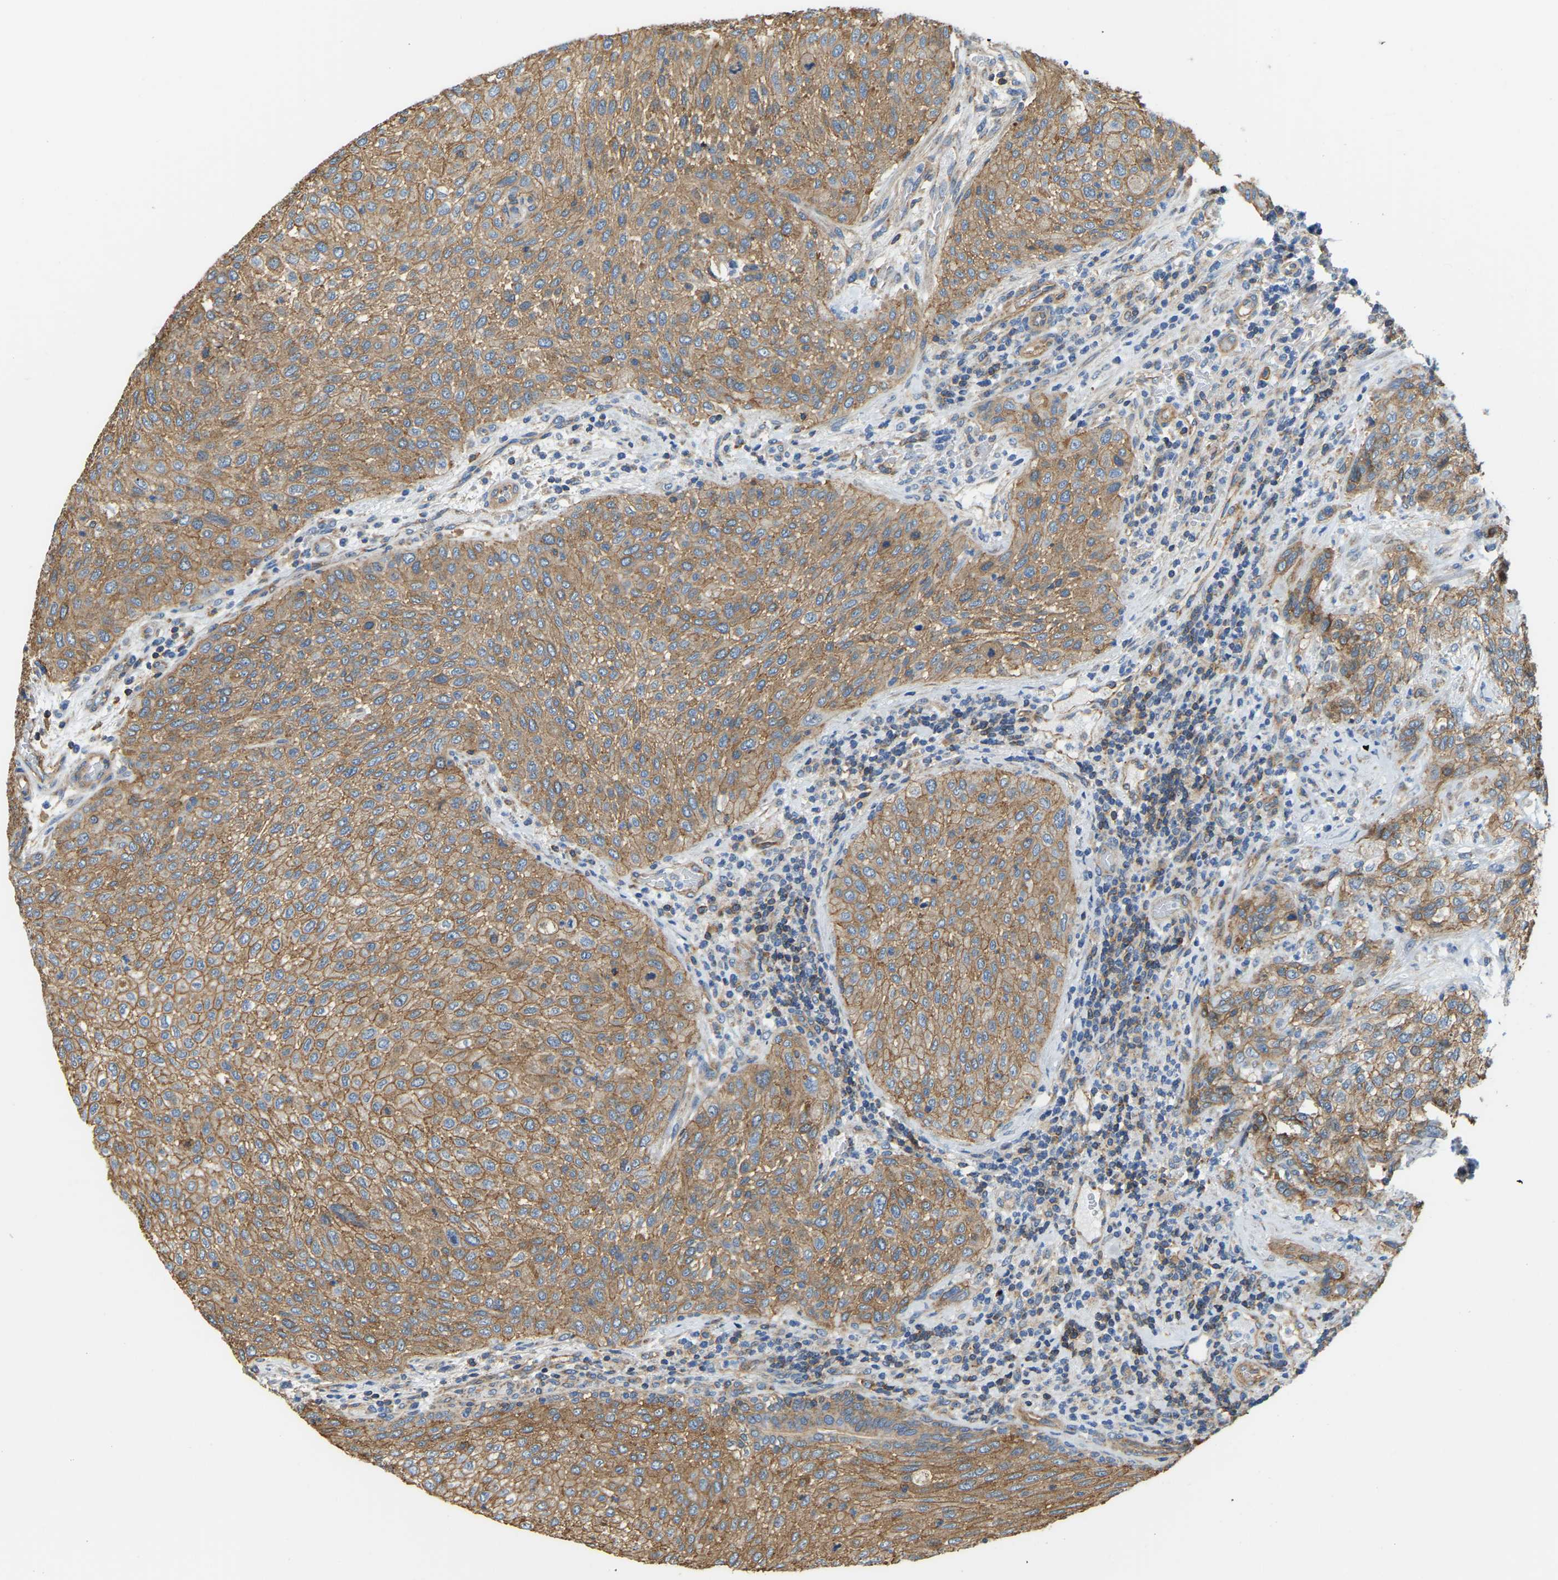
{"staining": {"intensity": "moderate", "quantity": ">75%", "location": "cytoplasmic/membranous"}, "tissue": "urothelial cancer", "cell_type": "Tumor cells", "image_type": "cancer", "snomed": [{"axis": "morphology", "description": "Urothelial carcinoma, Low grade"}, {"axis": "morphology", "description": "Urothelial carcinoma, High grade"}, {"axis": "topography", "description": "Urinary bladder"}], "caption": "Protein expression analysis of urothelial carcinoma (high-grade) shows moderate cytoplasmic/membranous positivity in approximately >75% of tumor cells.", "gene": "AHNAK", "patient": {"sex": "male", "age": 35}}